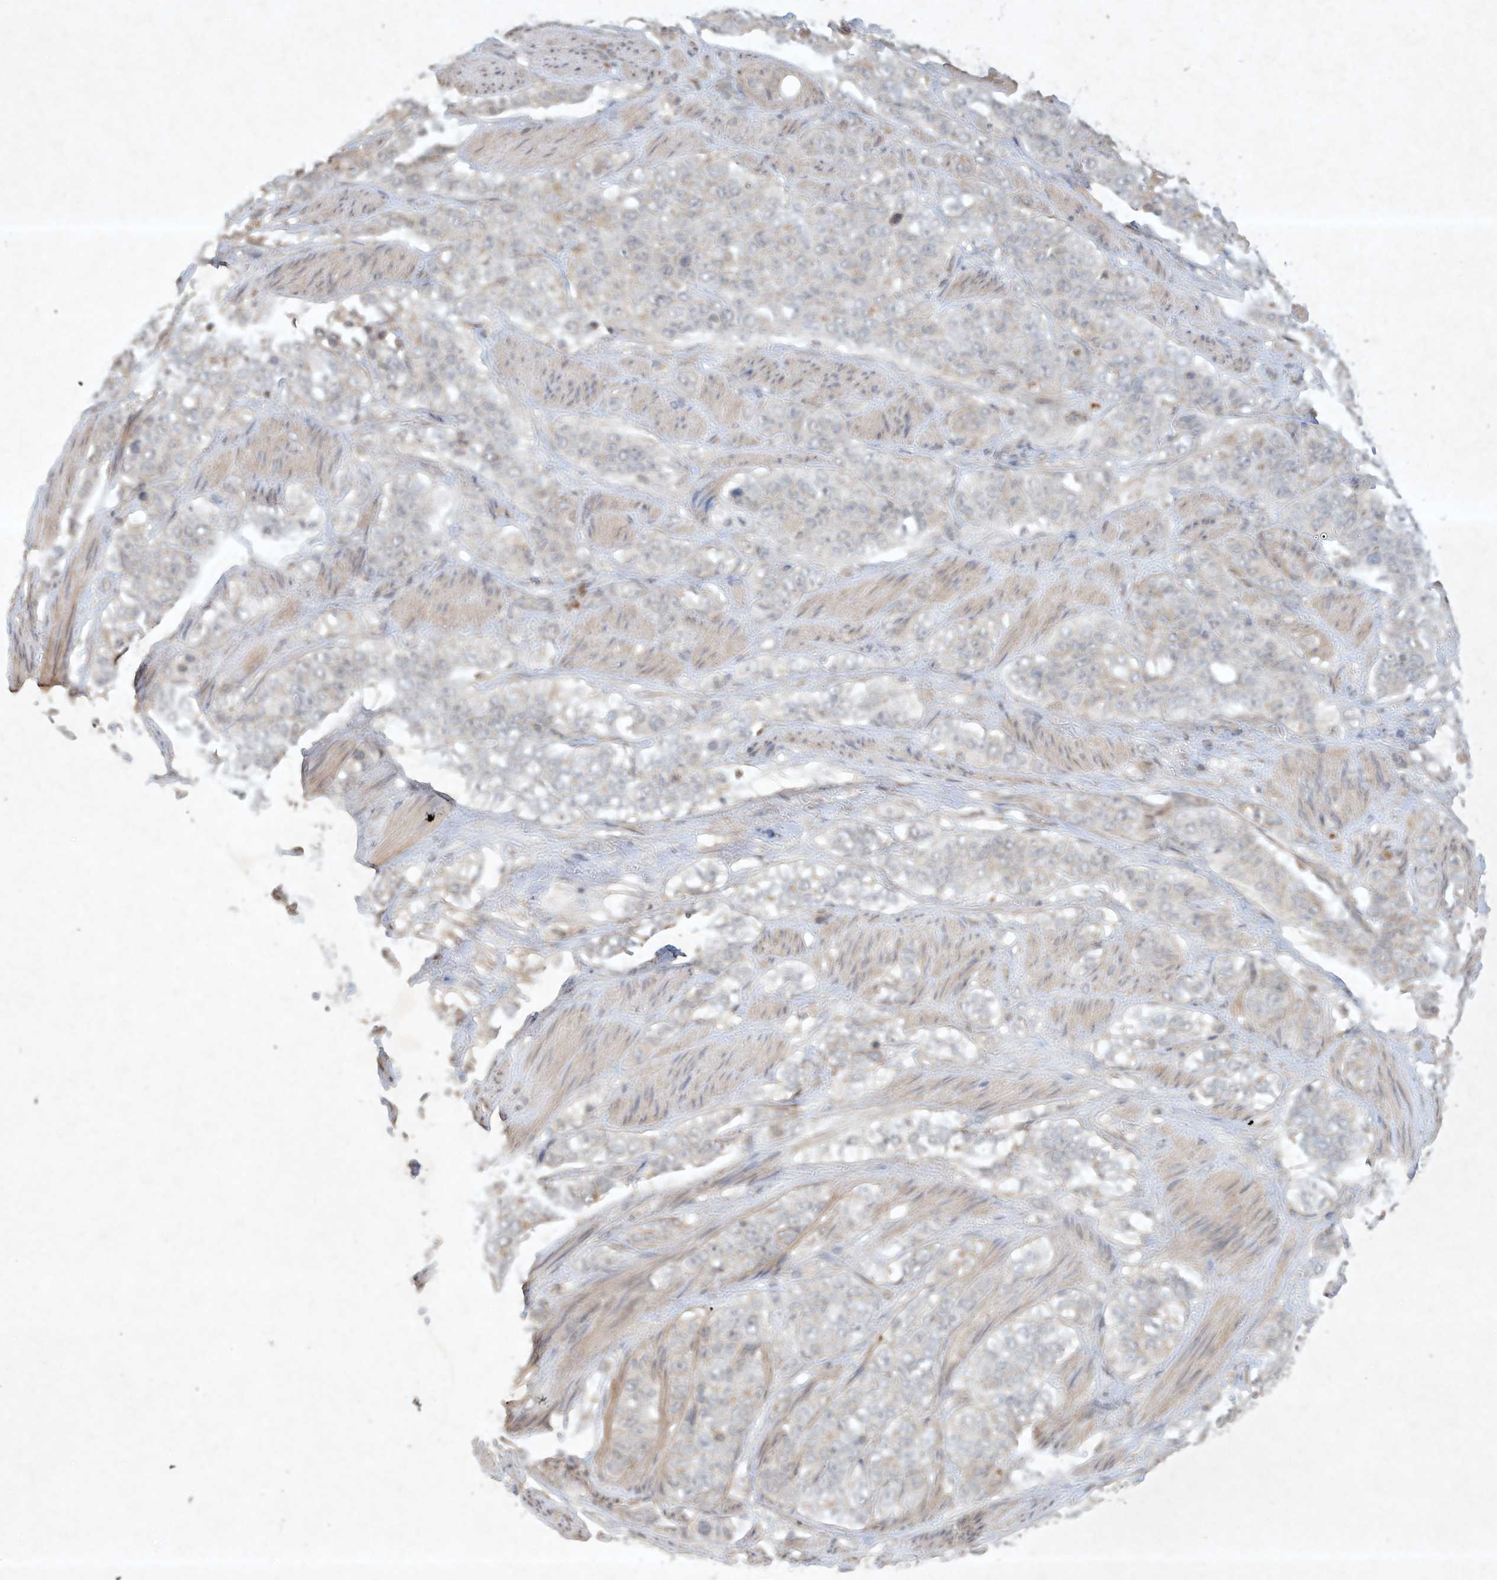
{"staining": {"intensity": "negative", "quantity": "none", "location": "none"}, "tissue": "stomach cancer", "cell_type": "Tumor cells", "image_type": "cancer", "snomed": [{"axis": "morphology", "description": "Adenocarcinoma, NOS"}, {"axis": "topography", "description": "Stomach"}], "caption": "This is a micrograph of immunohistochemistry staining of stomach adenocarcinoma, which shows no positivity in tumor cells. Nuclei are stained in blue.", "gene": "BTRC", "patient": {"sex": "male", "age": 48}}